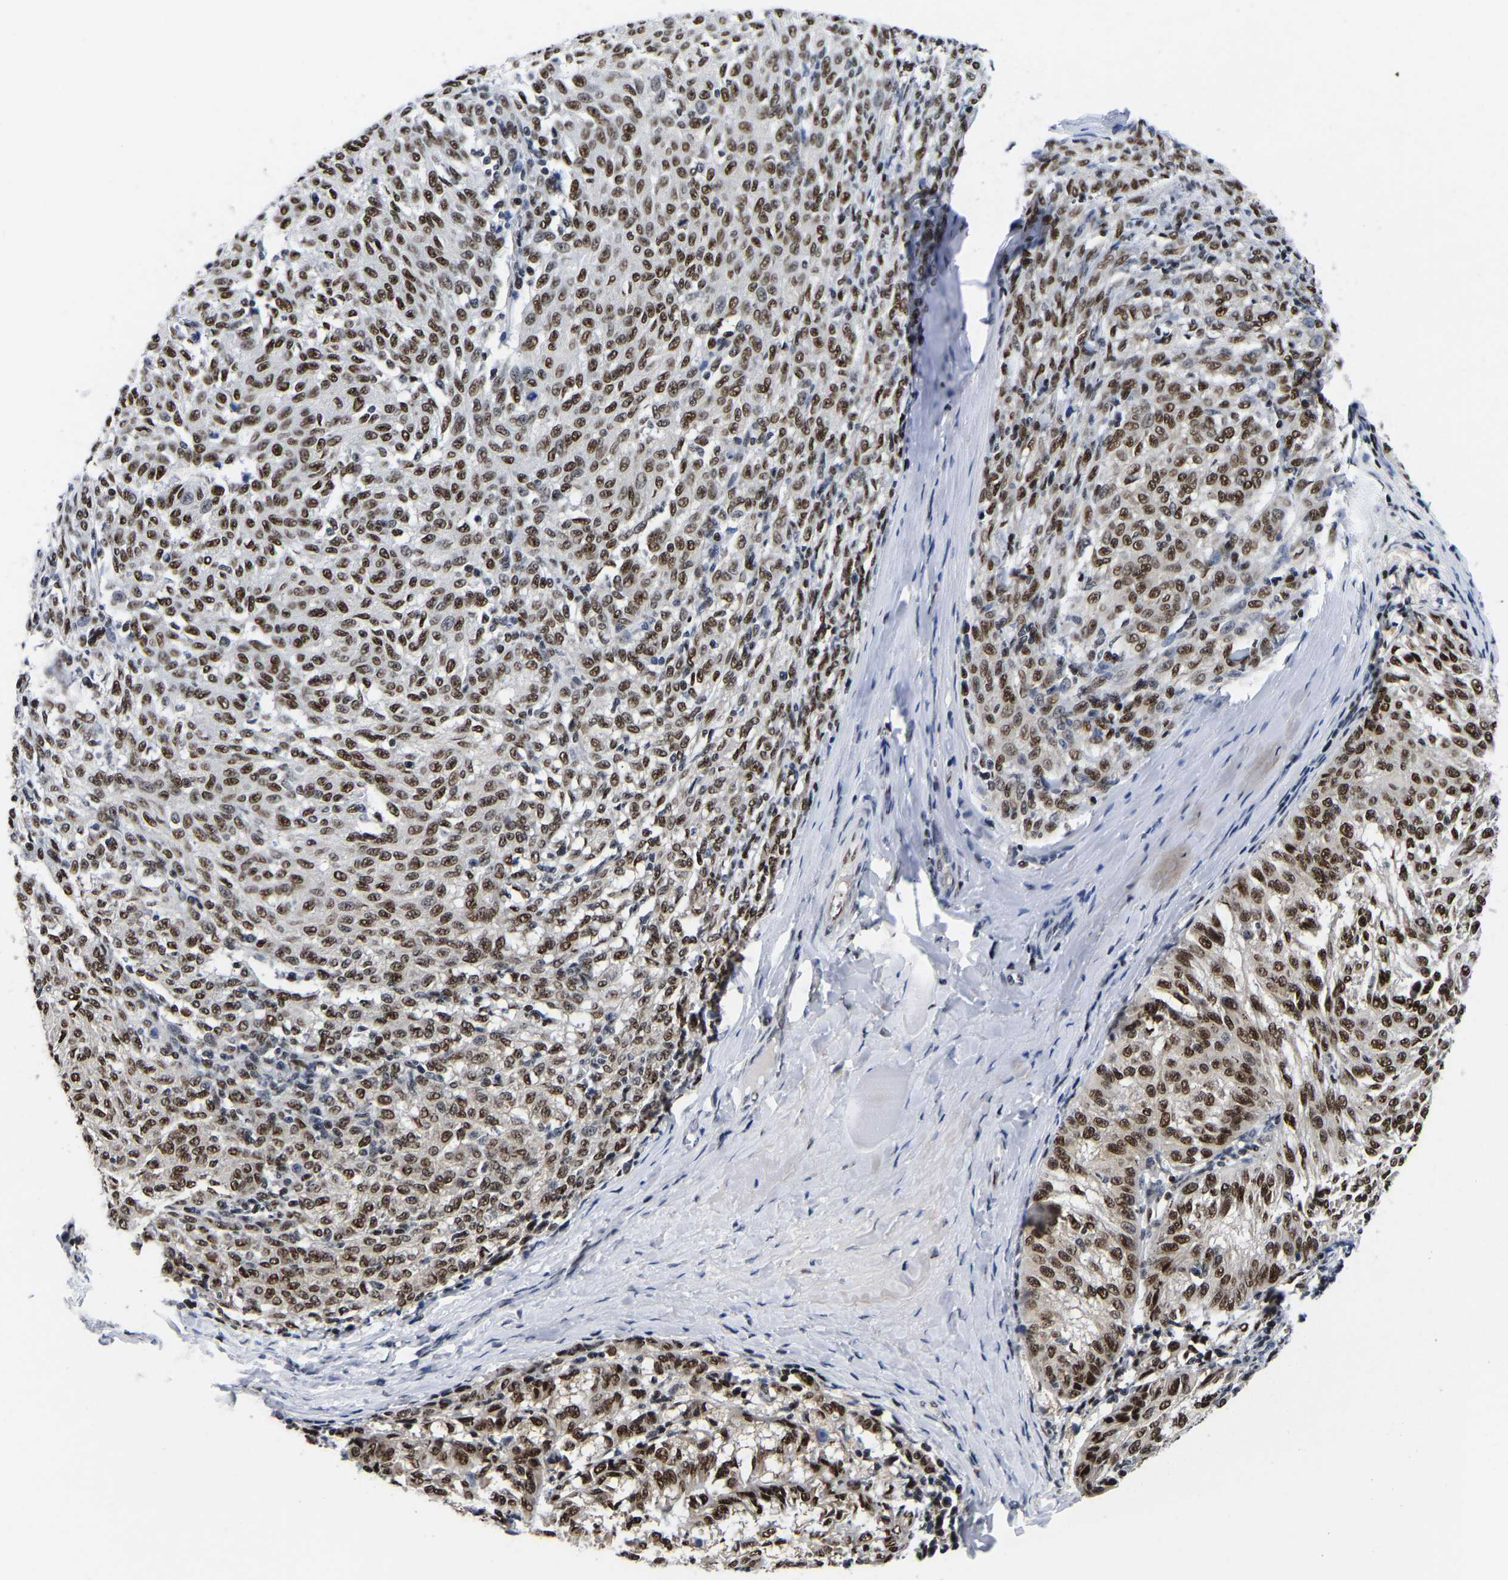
{"staining": {"intensity": "strong", "quantity": ">75%", "location": "nuclear"}, "tissue": "melanoma", "cell_type": "Tumor cells", "image_type": "cancer", "snomed": [{"axis": "morphology", "description": "Malignant melanoma, NOS"}, {"axis": "topography", "description": "Skin"}], "caption": "IHC histopathology image of neoplastic tissue: malignant melanoma stained using immunohistochemistry displays high levels of strong protein expression localized specifically in the nuclear of tumor cells, appearing as a nuclear brown color.", "gene": "PTRHD1", "patient": {"sex": "female", "age": 72}}